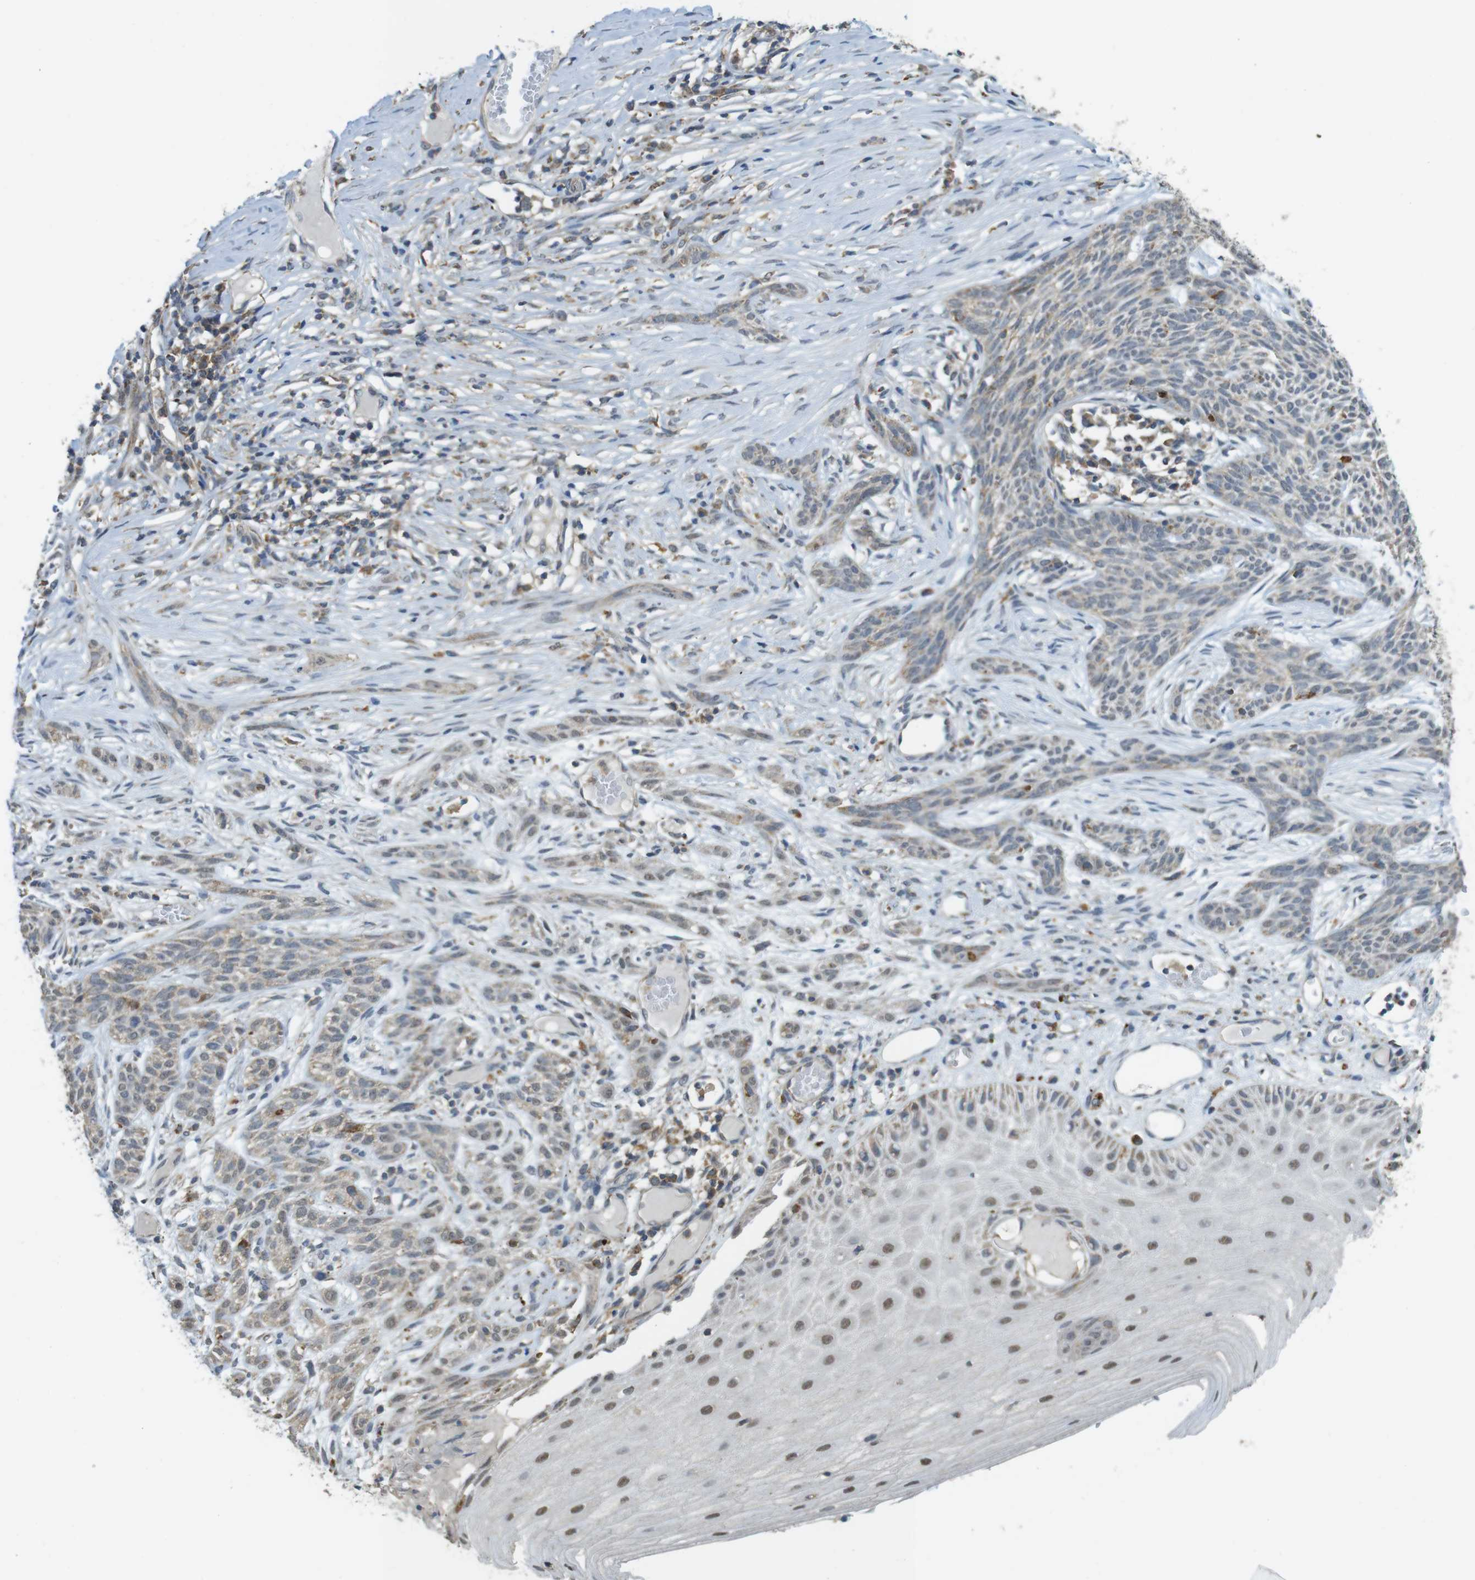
{"staining": {"intensity": "weak", "quantity": "25%-75%", "location": "cytoplasmic/membranous"}, "tissue": "skin cancer", "cell_type": "Tumor cells", "image_type": "cancer", "snomed": [{"axis": "morphology", "description": "Basal cell carcinoma"}, {"axis": "topography", "description": "Skin"}], "caption": "Immunohistochemistry (IHC) image of human skin basal cell carcinoma stained for a protein (brown), which demonstrates low levels of weak cytoplasmic/membranous expression in approximately 25%-75% of tumor cells.", "gene": "BRI3BP", "patient": {"sex": "female", "age": 59}}